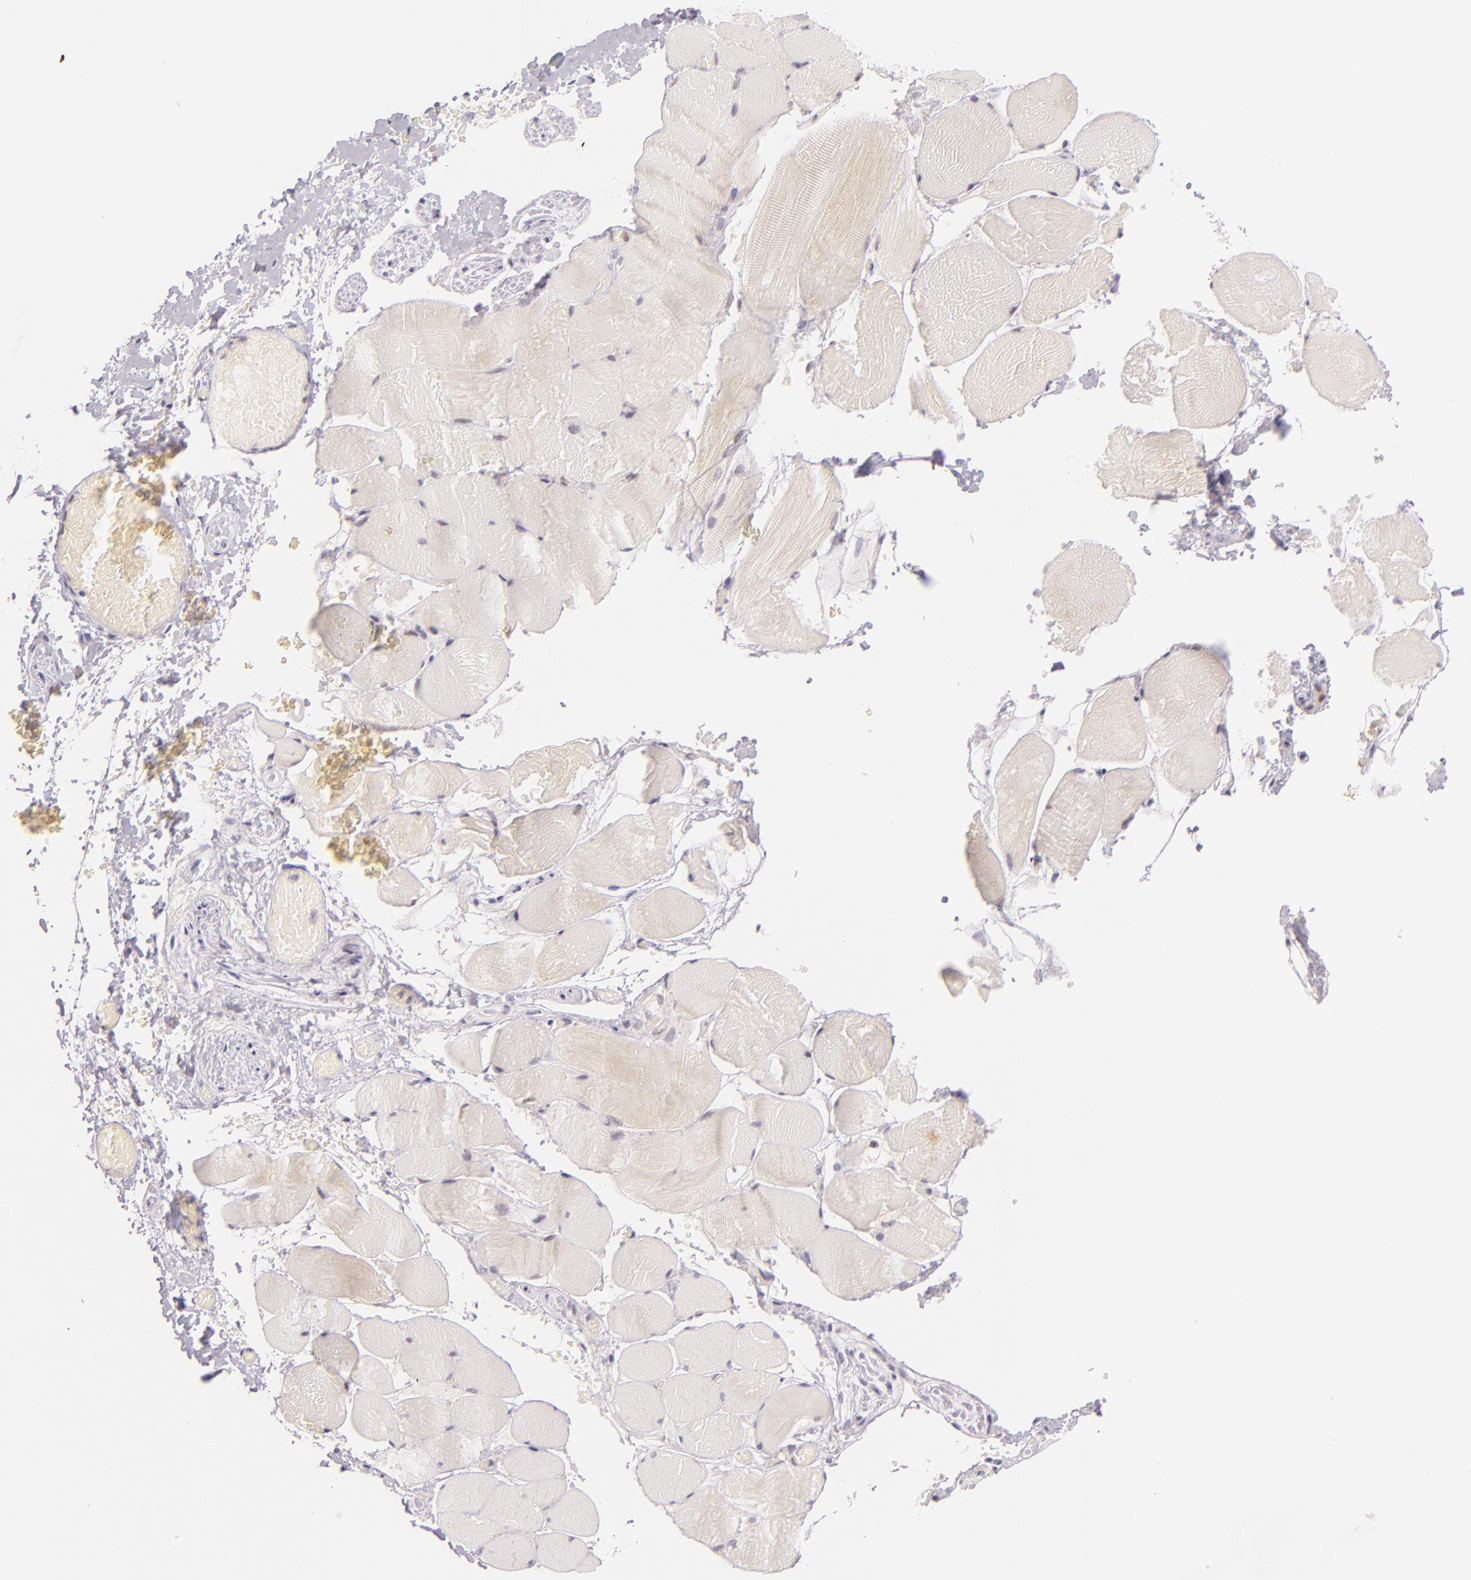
{"staining": {"intensity": "negative", "quantity": "none", "location": "none"}, "tissue": "skeletal muscle", "cell_type": "Myocytes", "image_type": "normal", "snomed": [{"axis": "morphology", "description": "Normal tissue, NOS"}, {"axis": "topography", "description": "Skeletal muscle"}, {"axis": "topography", "description": "Soft tissue"}], "caption": "IHC photomicrograph of normal skeletal muscle: human skeletal muscle stained with DAB (3,3'-diaminobenzidine) exhibits no significant protein staining in myocytes.", "gene": "BCL3", "patient": {"sex": "female", "age": 58}}